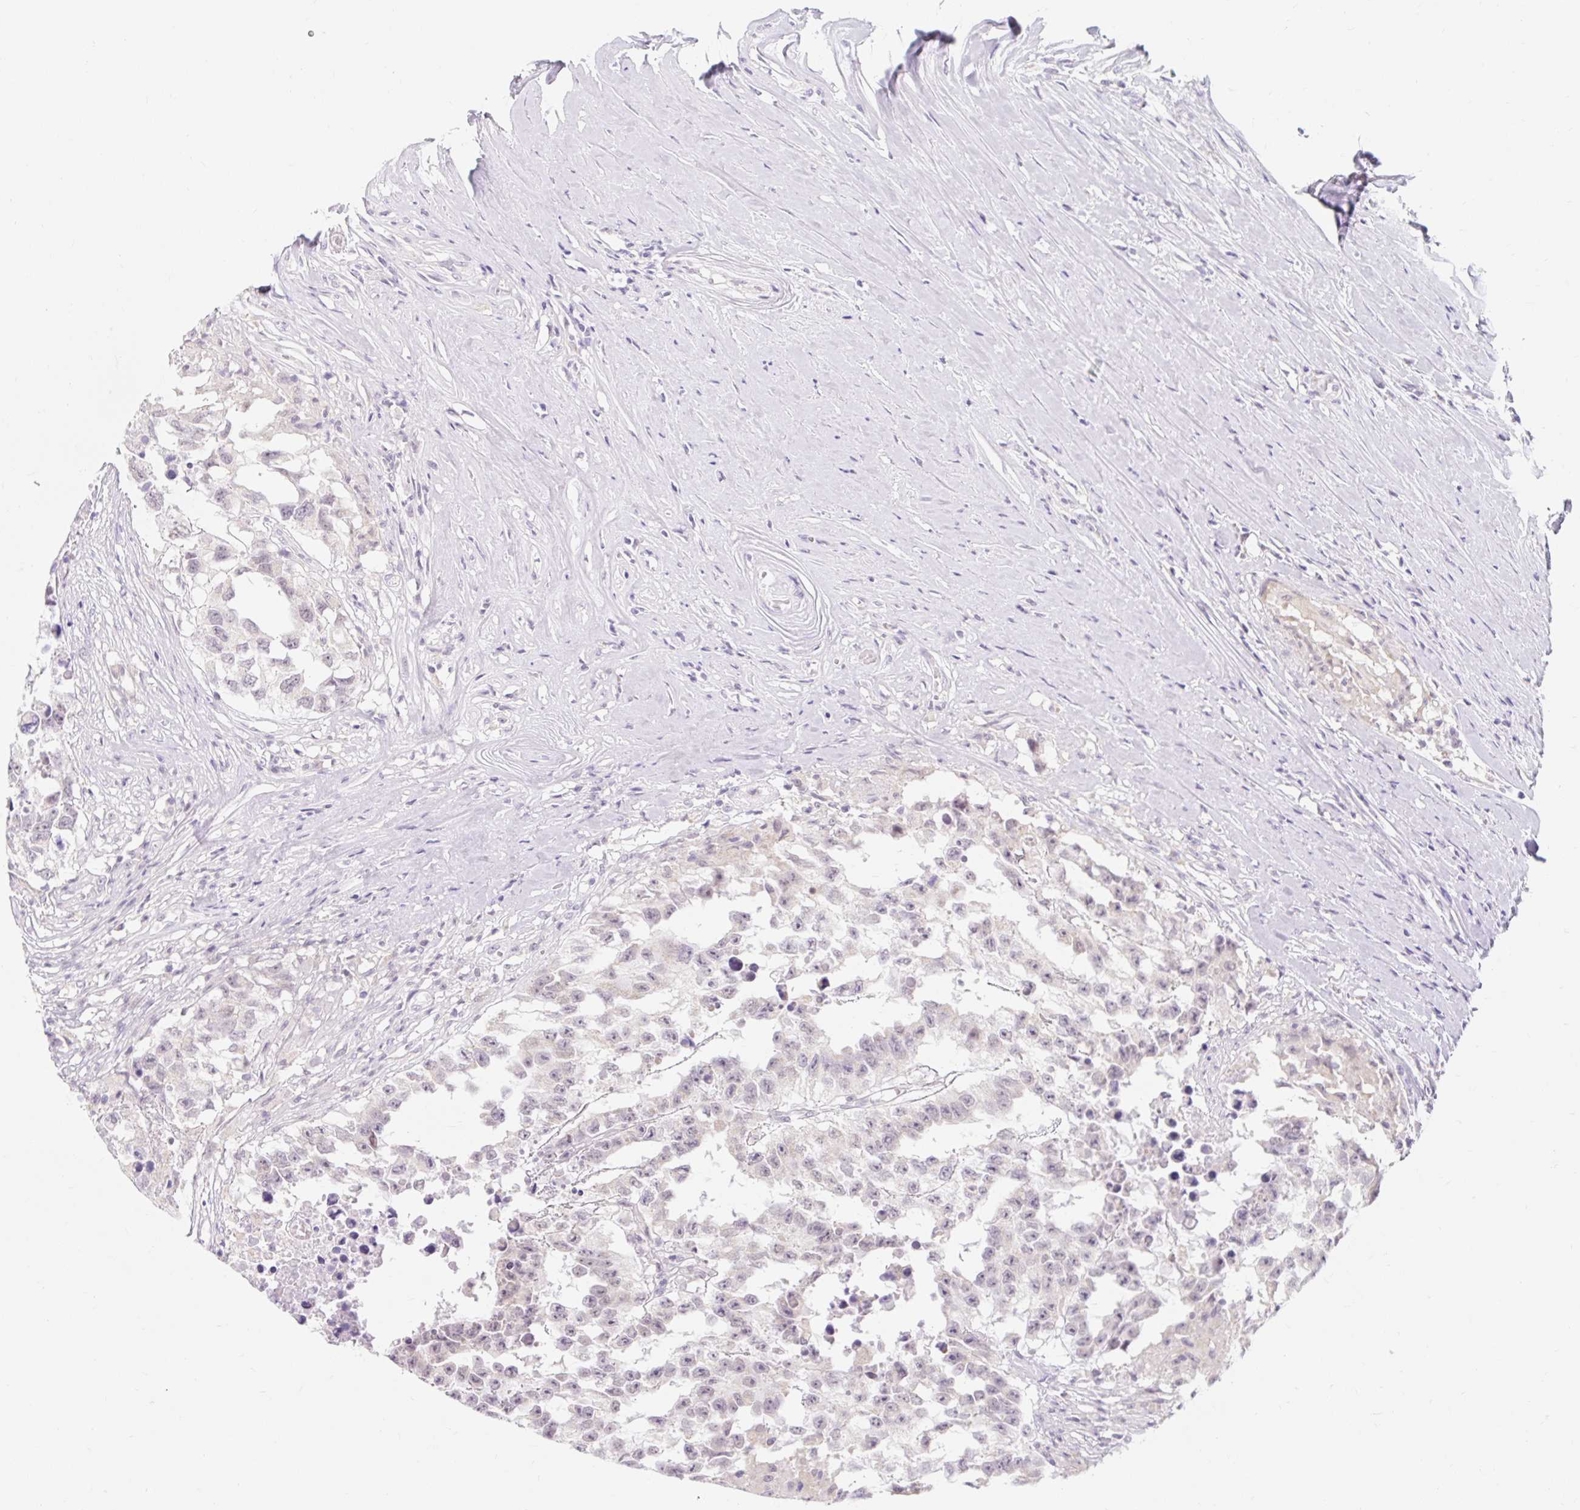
{"staining": {"intensity": "negative", "quantity": "none", "location": "none"}, "tissue": "testis cancer", "cell_type": "Tumor cells", "image_type": "cancer", "snomed": [{"axis": "morphology", "description": "Carcinoma, Embryonal, NOS"}, {"axis": "topography", "description": "Testis"}], "caption": "An immunohistochemistry photomicrograph of testis cancer is shown. There is no staining in tumor cells of testis cancer. (Stains: DAB immunohistochemistry with hematoxylin counter stain, Microscopy: brightfield microscopy at high magnification).", "gene": "ITPK1", "patient": {"sex": "male", "age": 83}}